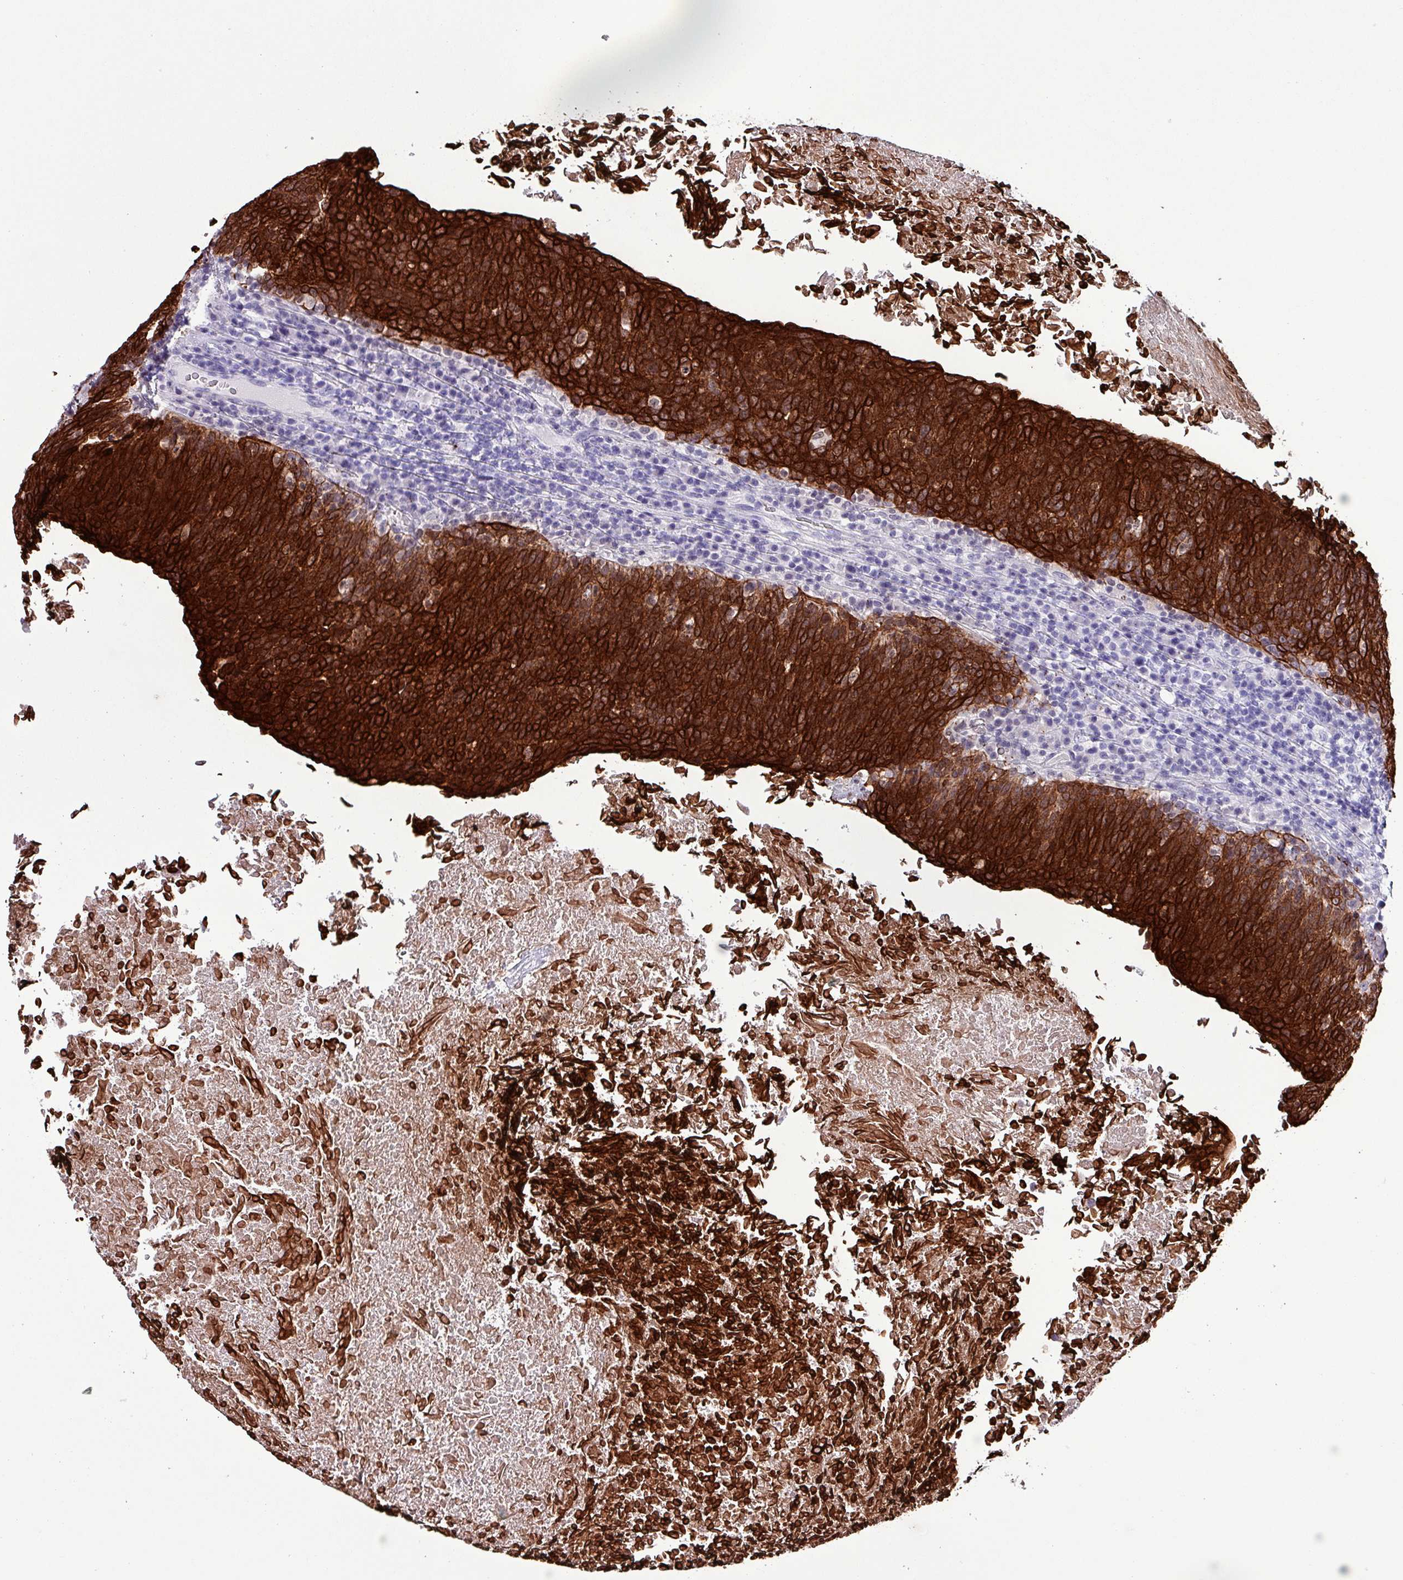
{"staining": {"intensity": "strong", "quantity": ">75%", "location": "cytoplasmic/membranous"}, "tissue": "head and neck cancer", "cell_type": "Tumor cells", "image_type": "cancer", "snomed": [{"axis": "morphology", "description": "Squamous cell carcinoma, NOS"}, {"axis": "morphology", "description": "Squamous cell carcinoma, metastatic, NOS"}, {"axis": "topography", "description": "Lymph node"}, {"axis": "topography", "description": "Head-Neck"}], "caption": "Immunohistochemical staining of human head and neck cancer (squamous cell carcinoma) demonstrates high levels of strong cytoplasmic/membranous expression in approximately >75% of tumor cells. (brown staining indicates protein expression, while blue staining denotes nuclei).", "gene": "KRT6C", "patient": {"sex": "male", "age": 62}}